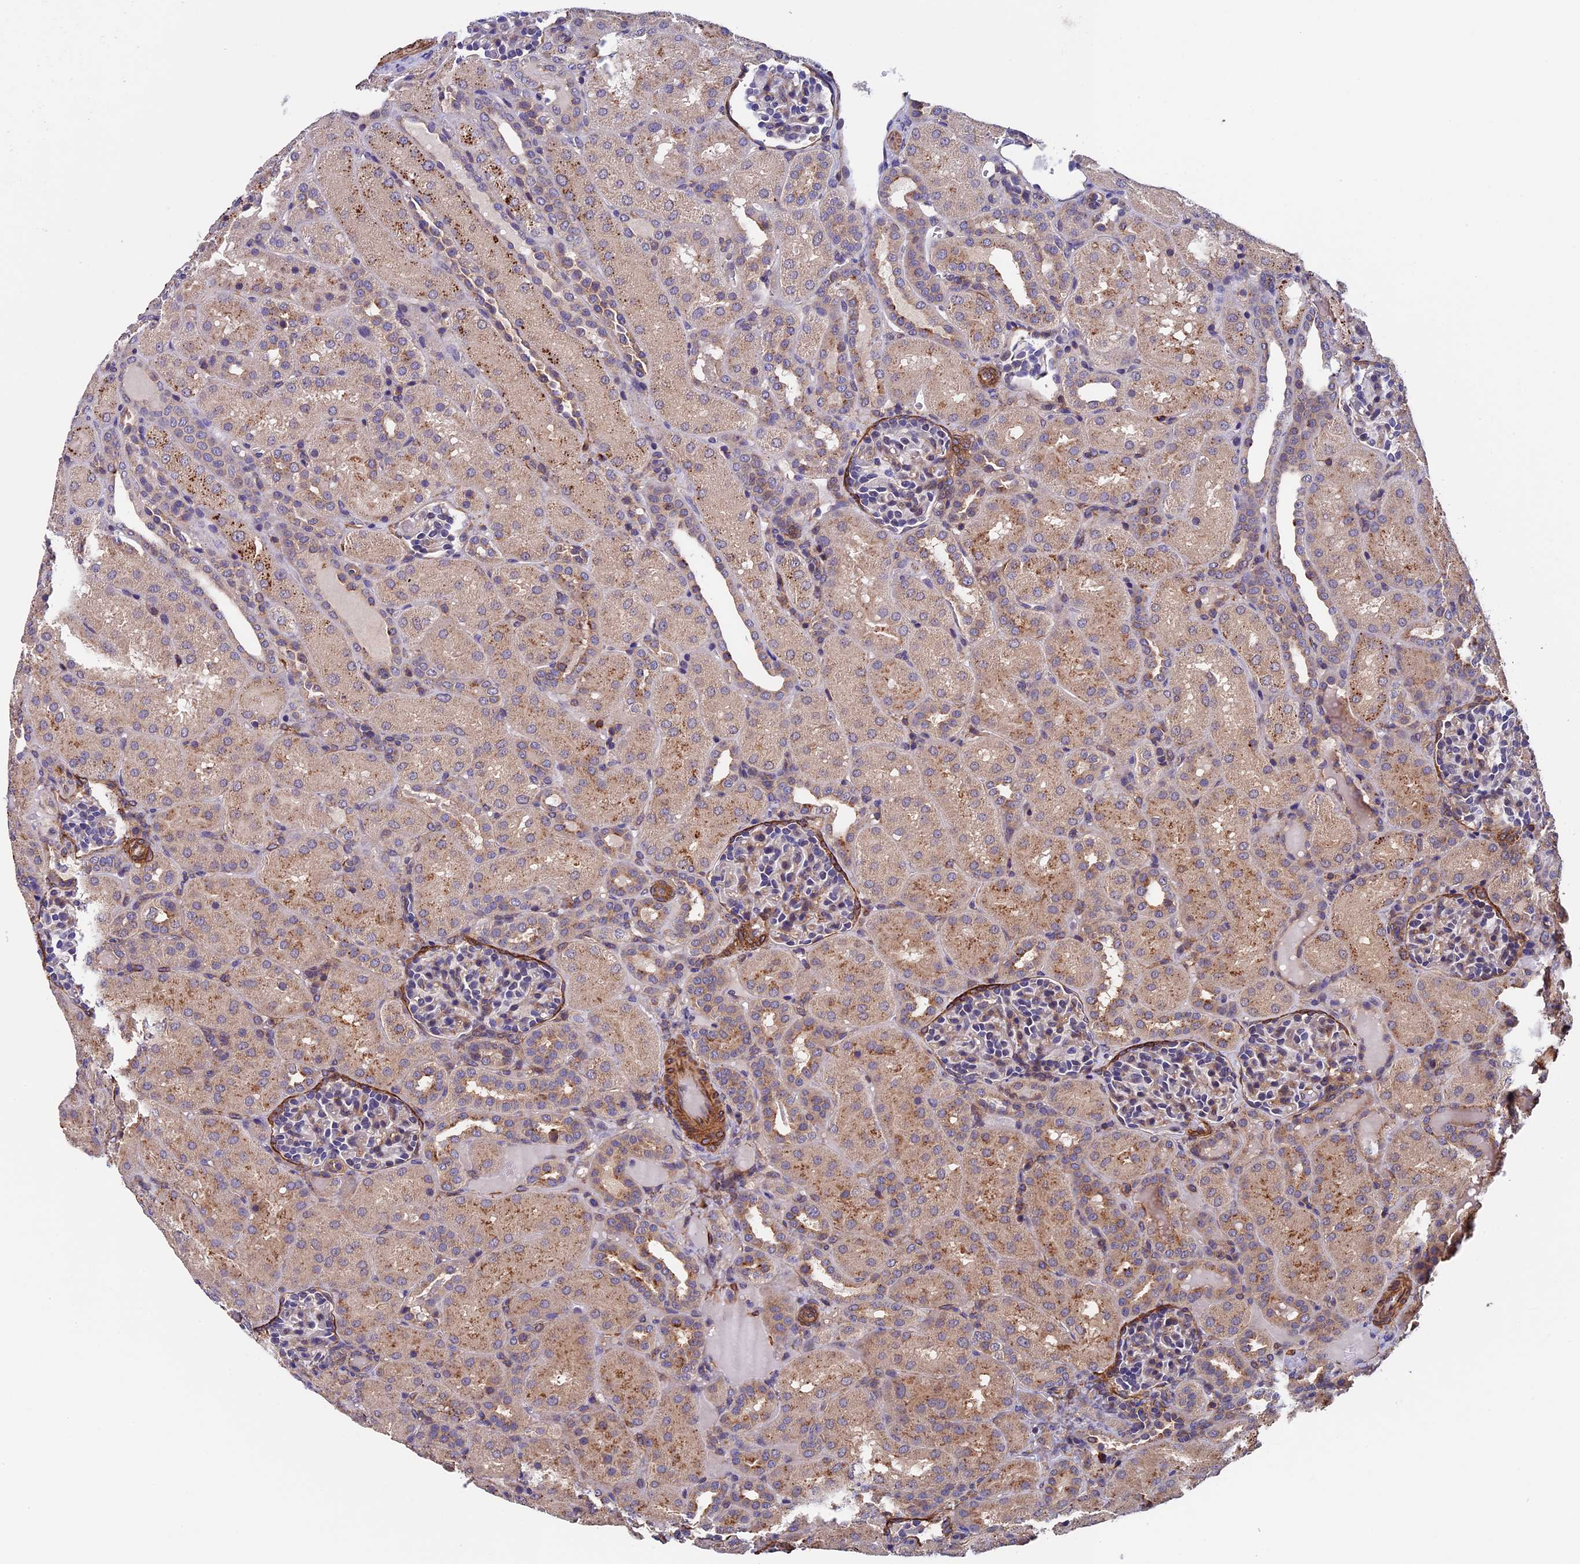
{"staining": {"intensity": "moderate", "quantity": "<25%", "location": "cytoplasmic/membranous"}, "tissue": "kidney", "cell_type": "Cells in glomeruli", "image_type": "normal", "snomed": [{"axis": "morphology", "description": "Normal tissue, NOS"}, {"axis": "topography", "description": "Kidney"}], "caption": "The photomicrograph shows staining of benign kidney, revealing moderate cytoplasmic/membranous protein staining (brown color) within cells in glomeruli.", "gene": "SLC9A5", "patient": {"sex": "male", "age": 1}}